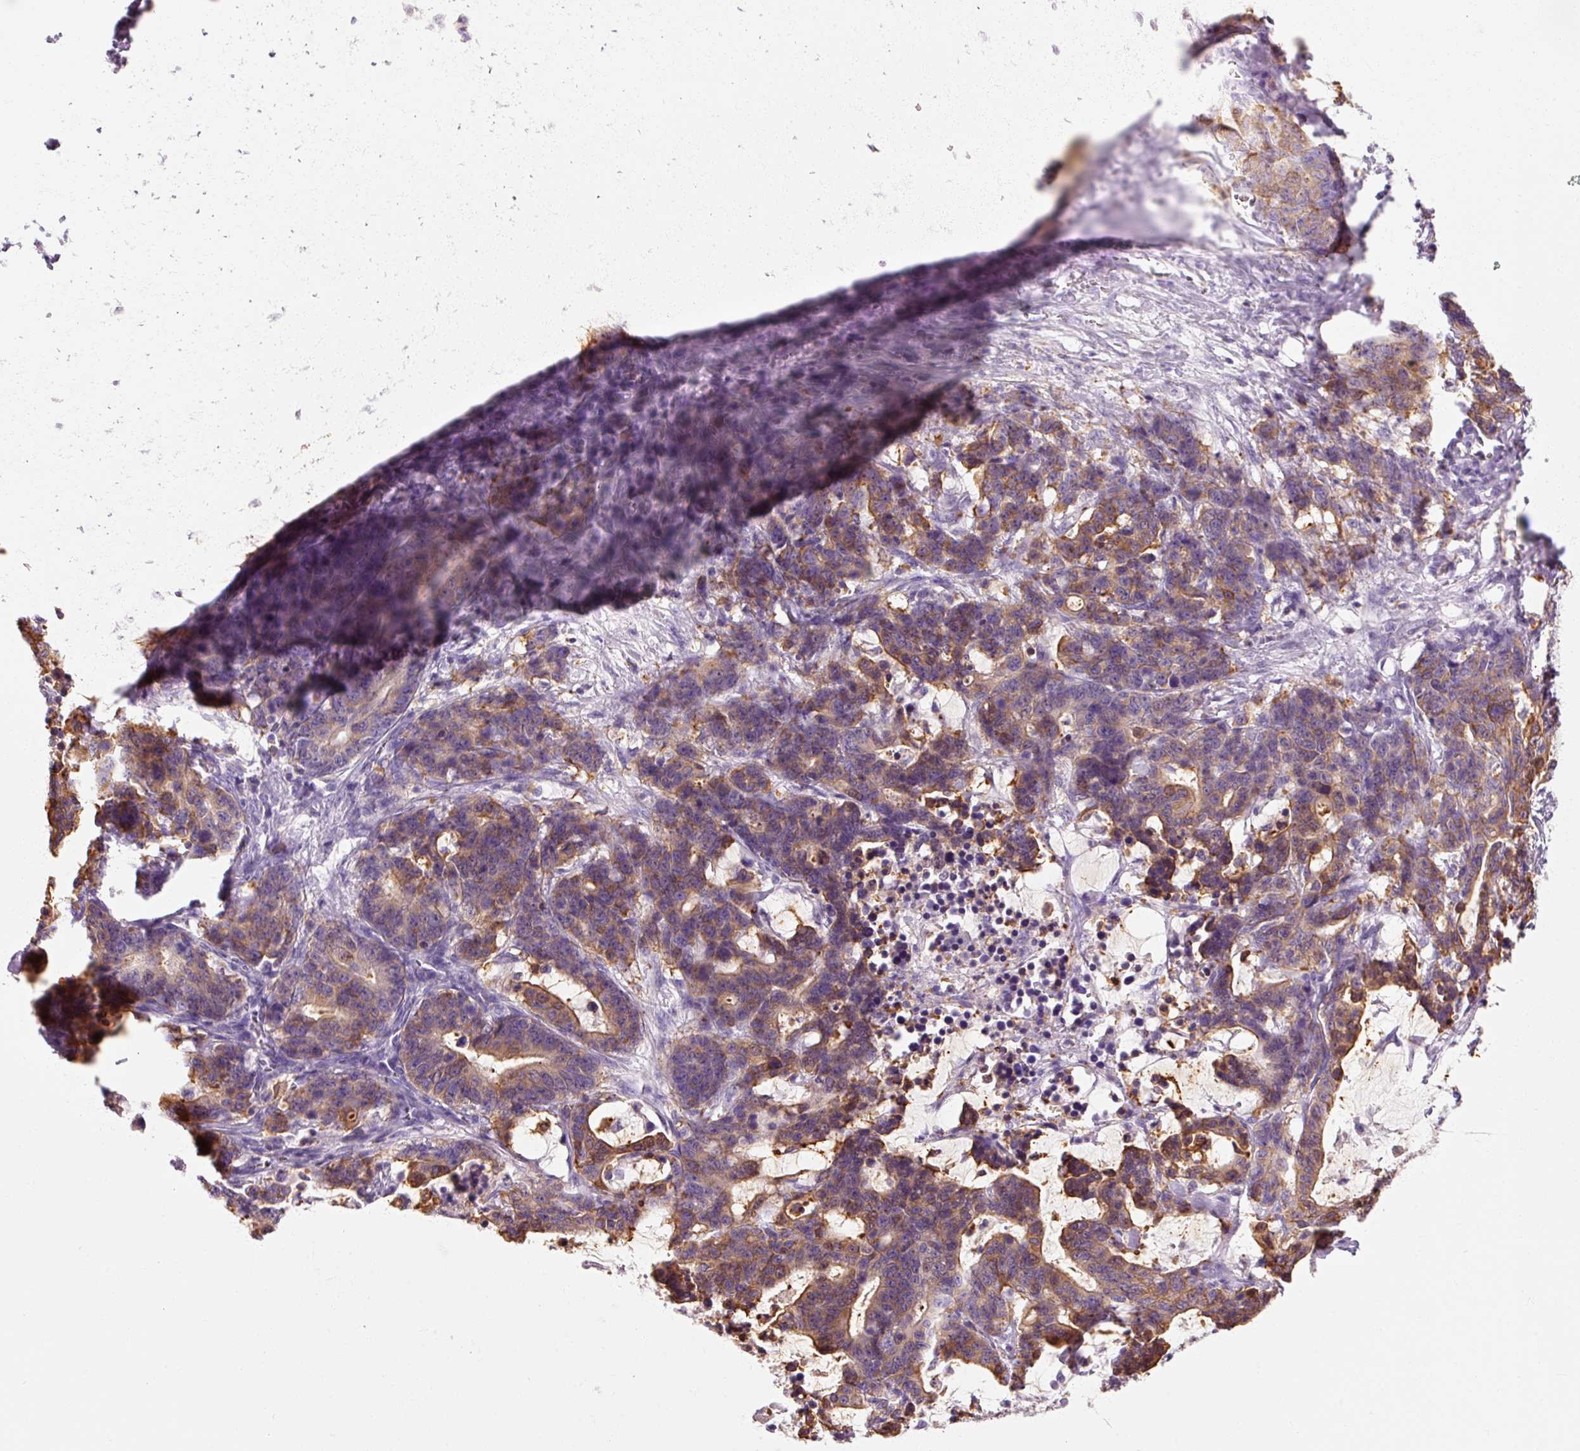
{"staining": {"intensity": "moderate", "quantity": ">75%", "location": "cytoplasmic/membranous"}, "tissue": "stomach cancer", "cell_type": "Tumor cells", "image_type": "cancer", "snomed": [{"axis": "morphology", "description": "Normal tissue, NOS"}, {"axis": "morphology", "description": "Adenocarcinoma, NOS"}, {"axis": "topography", "description": "Stomach"}], "caption": "Tumor cells display medium levels of moderate cytoplasmic/membranous expression in approximately >75% of cells in human adenocarcinoma (stomach).", "gene": "OR8K1", "patient": {"sex": "female", "age": 64}}